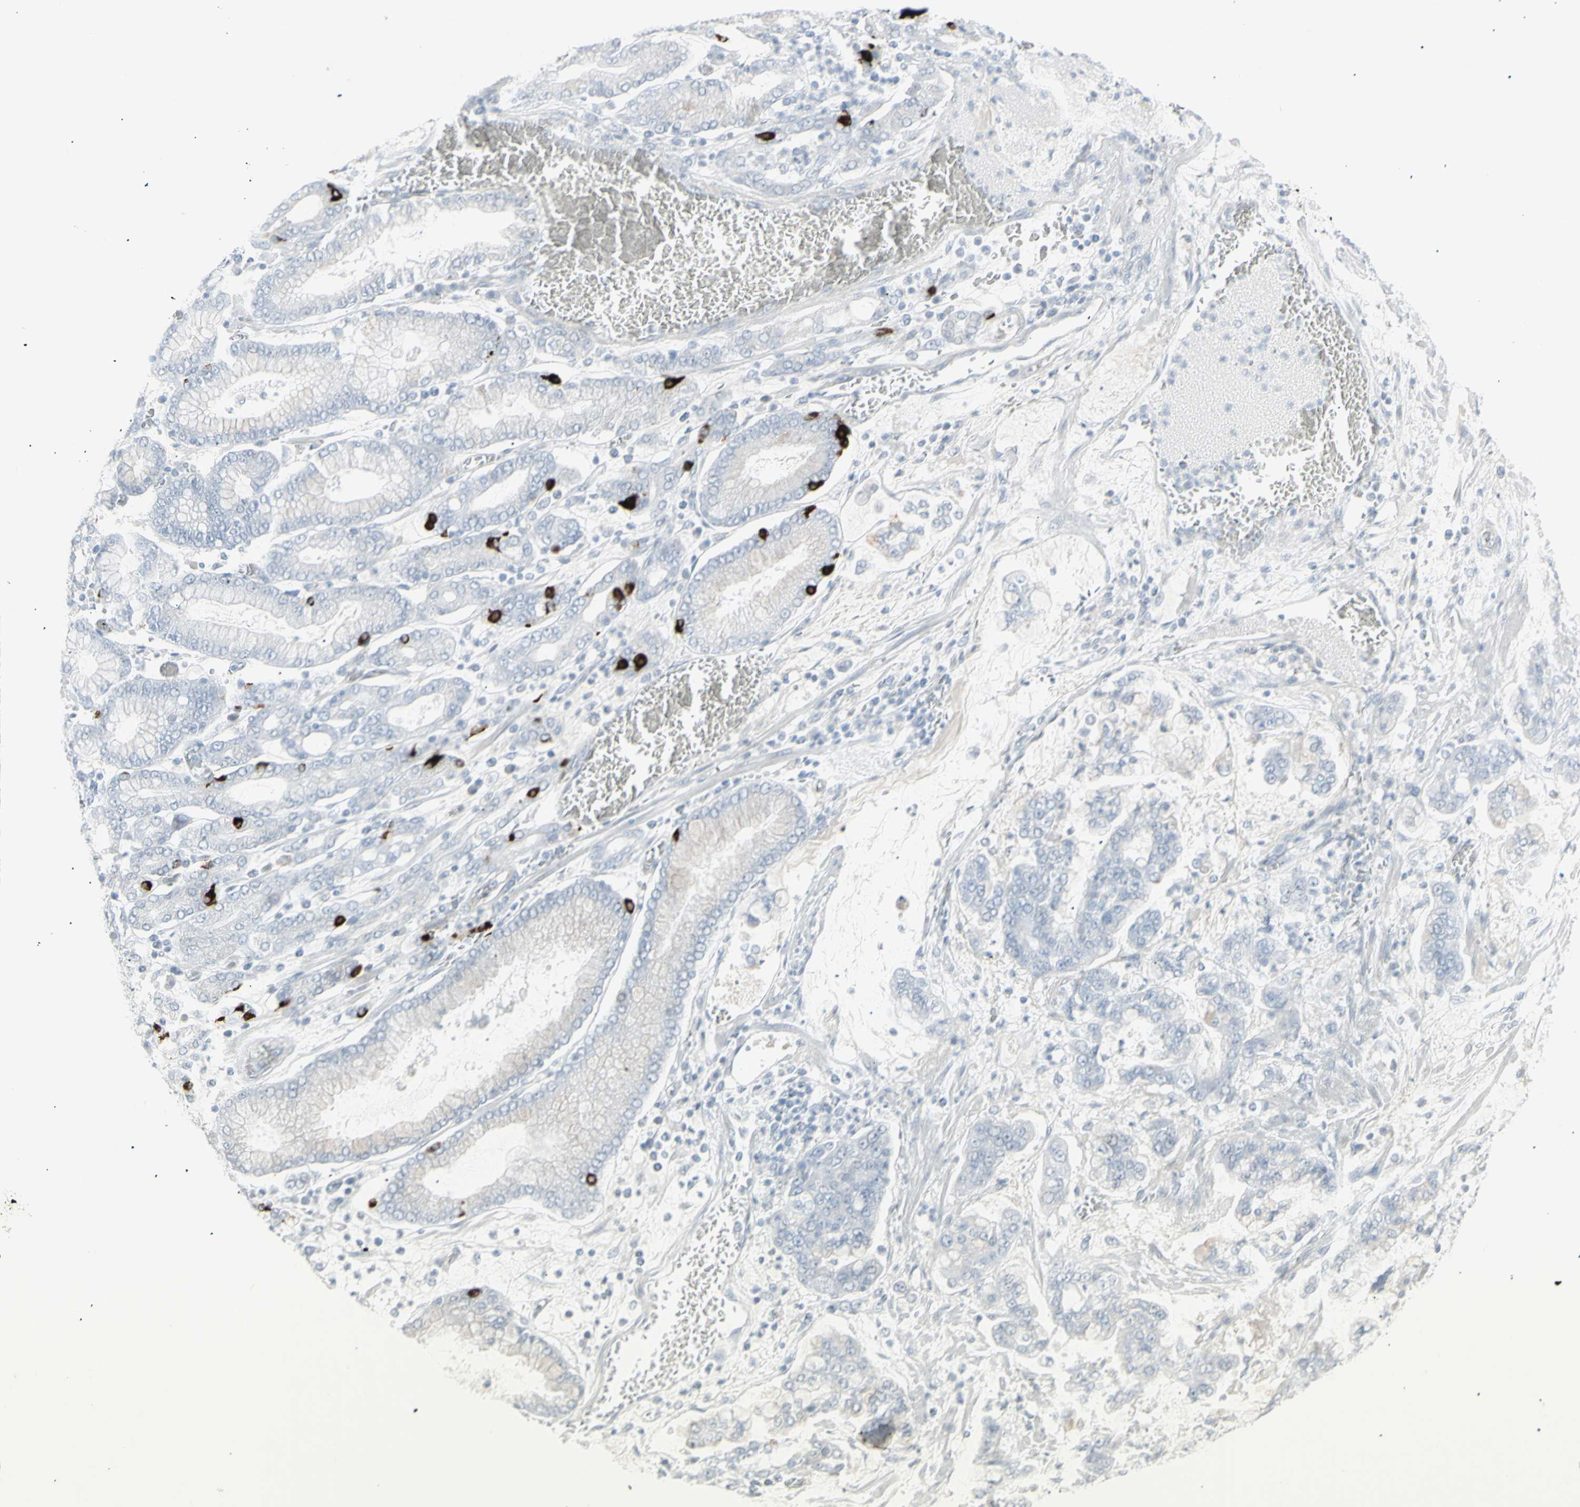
{"staining": {"intensity": "negative", "quantity": "none", "location": "none"}, "tissue": "stomach cancer", "cell_type": "Tumor cells", "image_type": "cancer", "snomed": [{"axis": "morphology", "description": "Normal tissue, NOS"}, {"axis": "morphology", "description": "Adenocarcinoma, NOS"}, {"axis": "topography", "description": "Stomach, upper"}, {"axis": "topography", "description": "Stomach"}], "caption": "The IHC histopathology image has no significant staining in tumor cells of stomach adenocarcinoma tissue. (DAB (3,3'-diaminobenzidine) IHC visualized using brightfield microscopy, high magnification).", "gene": "YBX2", "patient": {"sex": "male", "age": 76}}